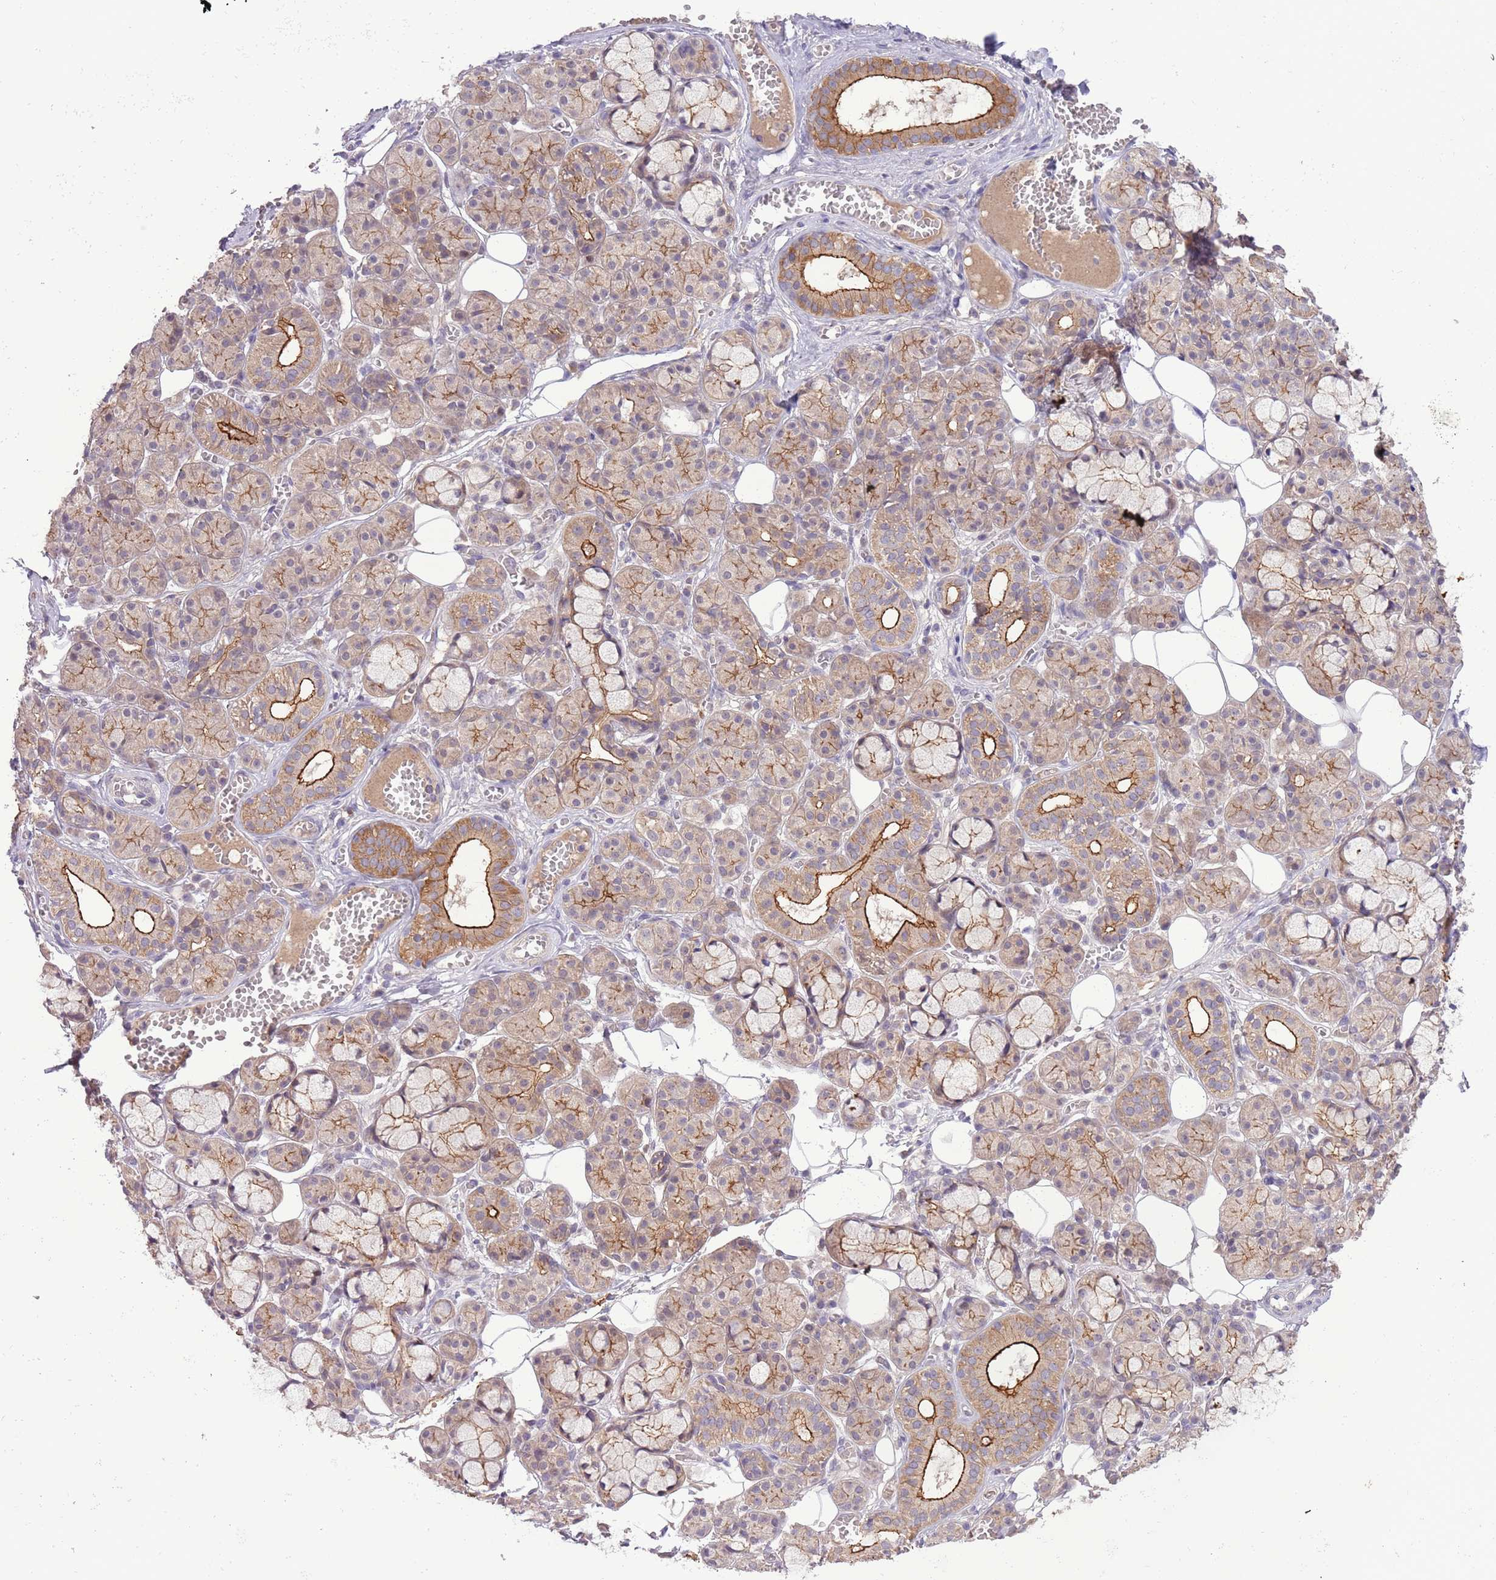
{"staining": {"intensity": "moderate", "quantity": "25%-75%", "location": "cytoplasmic/membranous"}, "tissue": "salivary gland", "cell_type": "Glandular cells", "image_type": "normal", "snomed": [{"axis": "morphology", "description": "Normal tissue, NOS"}, {"axis": "topography", "description": "Salivary gland"}], "caption": "Salivary gland stained with DAB immunohistochemistry (IHC) shows medium levels of moderate cytoplasmic/membranous staining in approximately 25%-75% of glandular cells.", "gene": "SHROOM3", "patient": {"sex": "male", "age": 63}}